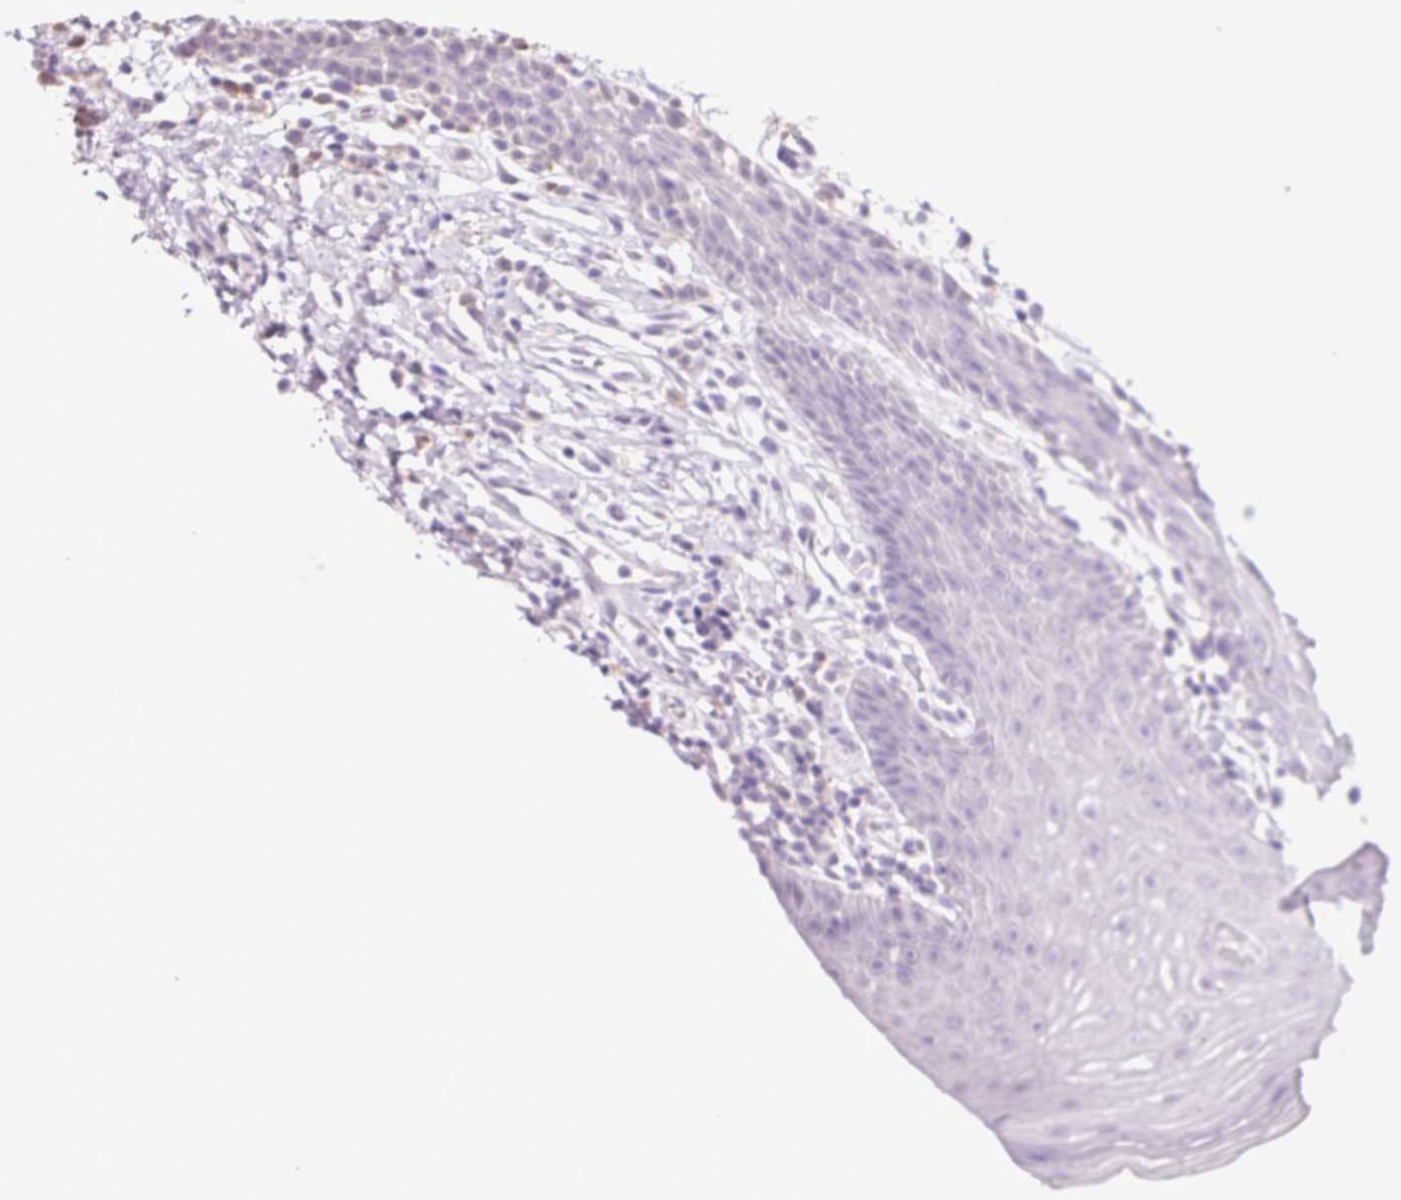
{"staining": {"intensity": "moderate", "quantity": "<25%", "location": "cytoplasmic/membranous,nuclear"}, "tissue": "oral mucosa", "cell_type": "Squamous epithelial cells", "image_type": "normal", "snomed": [{"axis": "morphology", "description": "Normal tissue, NOS"}, {"axis": "topography", "description": "Oral tissue"}, {"axis": "topography", "description": "Tounge, NOS"}], "caption": "Brown immunohistochemical staining in normal human oral mucosa reveals moderate cytoplasmic/membranous,nuclear expression in about <25% of squamous epithelial cells. (brown staining indicates protein expression, while blue staining denotes nuclei).", "gene": "LY86", "patient": {"sex": "female", "age": 59}}